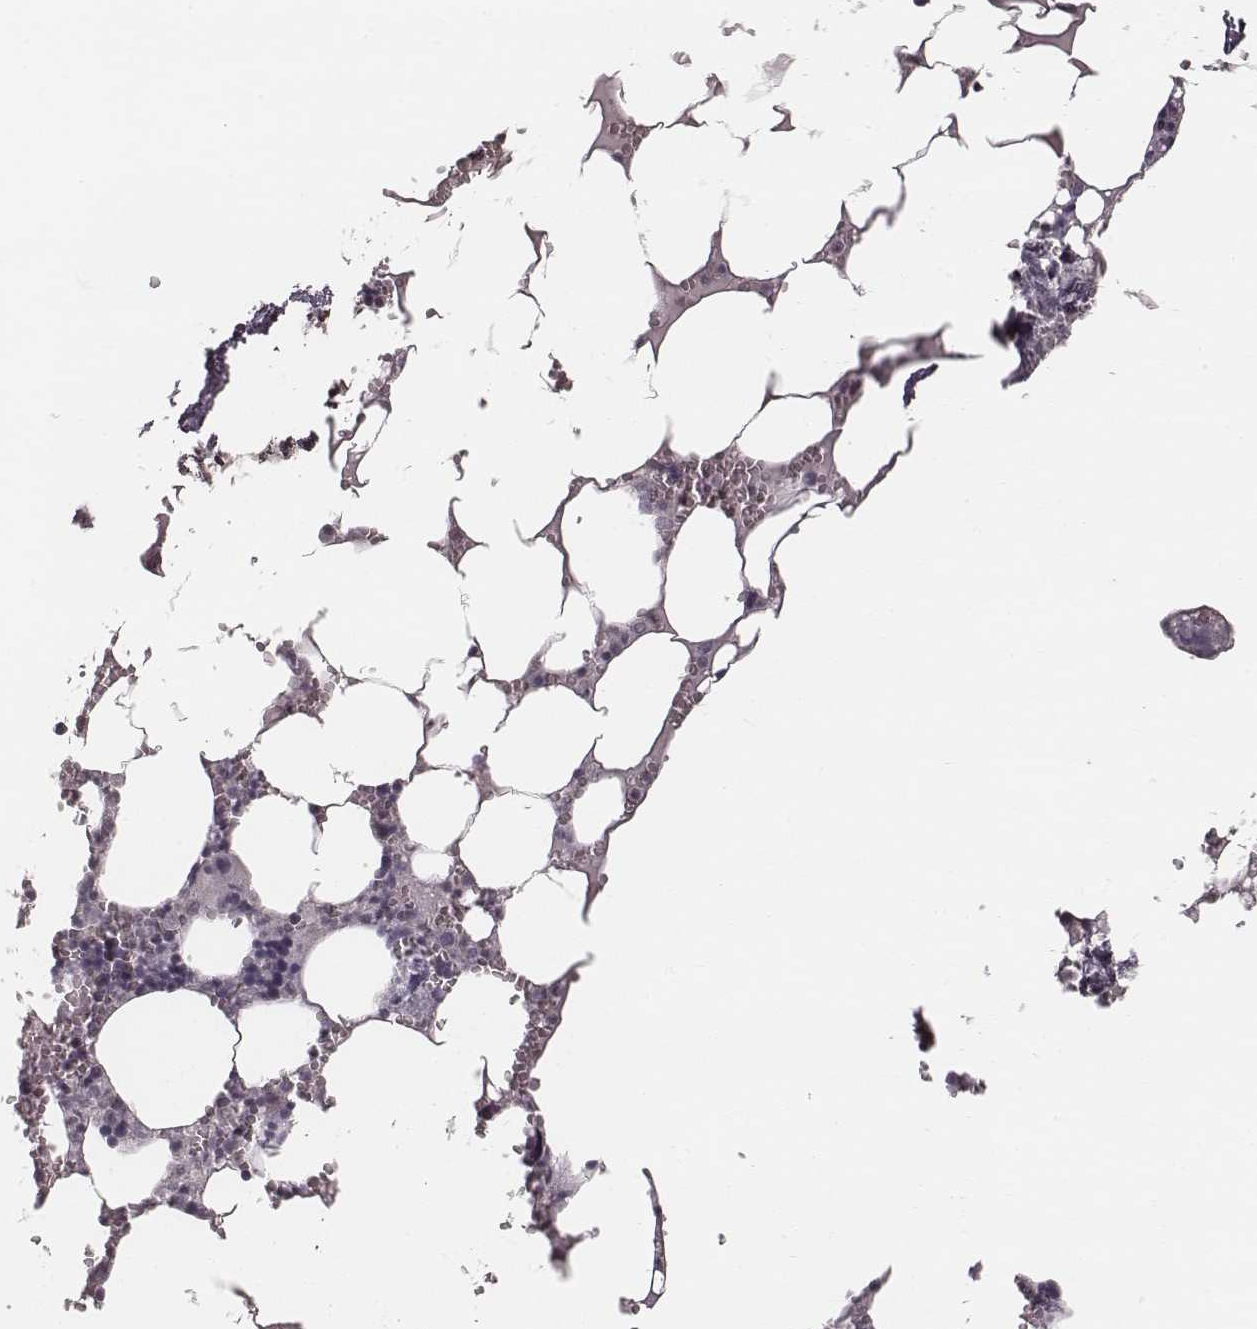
{"staining": {"intensity": "negative", "quantity": "none", "location": "none"}, "tissue": "bone marrow", "cell_type": "Hematopoietic cells", "image_type": "normal", "snomed": [{"axis": "morphology", "description": "Normal tissue, NOS"}, {"axis": "topography", "description": "Bone marrow"}], "caption": "Immunohistochemistry micrograph of unremarkable bone marrow: bone marrow stained with DAB shows no significant protein expression in hematopoietic cells.", "gene": "SLC7A4", "patient": {"sex": "male", "age": 54}}